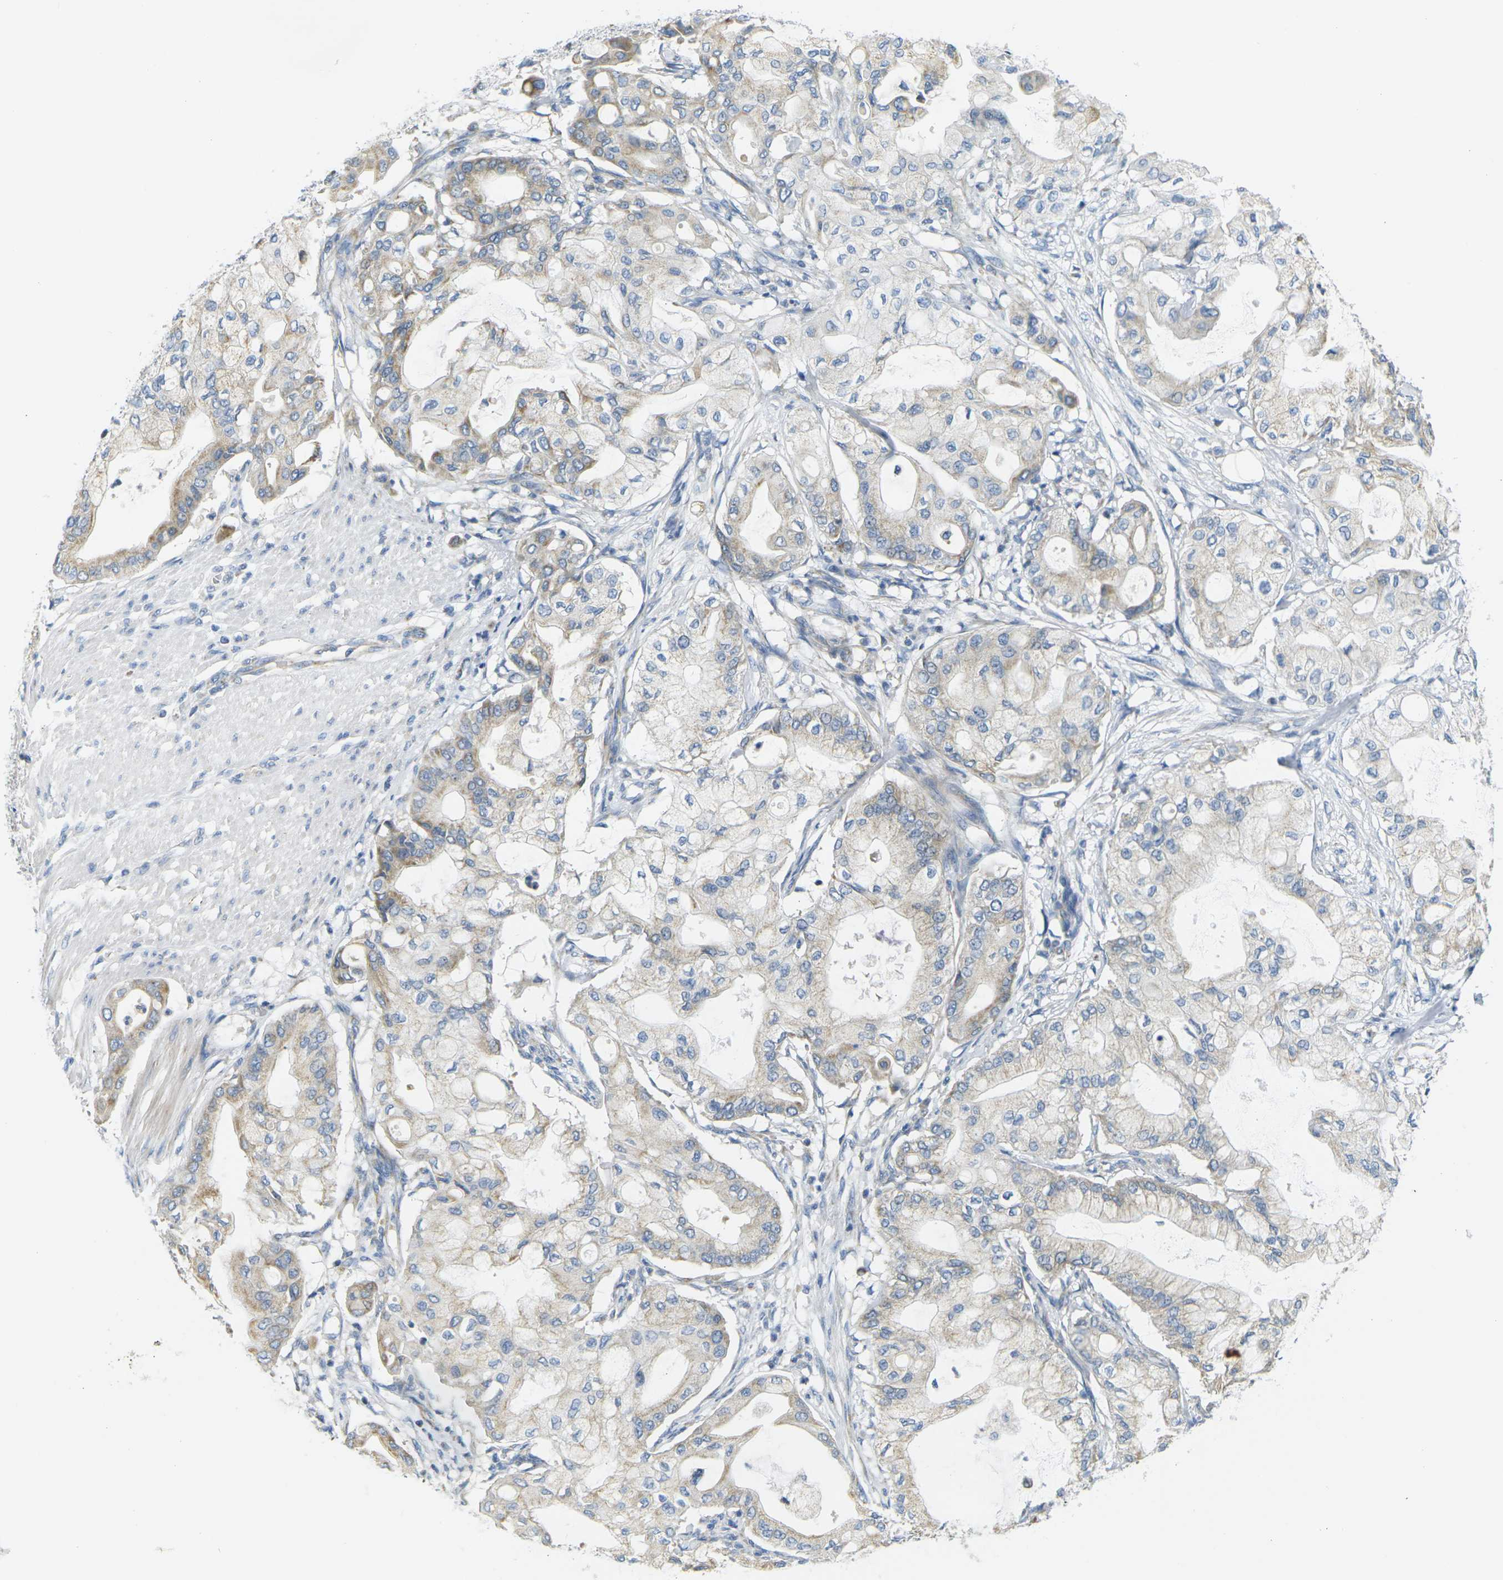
{"staining": {"intensity": "weak", "quantity": "25%-75%", "location": "cytoplasmic/membranous"}, "tissue": "pancreatic cancer", "cell_type": "Tumor cells", "image_type": "cancer", "snomed": [{"axis": "morphology", "description": "Adenocarcinoma, NOS"}, {"axis": "morphology", "description": "Adenocarcinoma, metastatic, NOS"}, {"axis": "topography", "description": "Lymph node"}, {"axis": "topography", "description": "Pancreas"}, {"axis": "topography", "description": "Duodenum"}], "caption": "This photomicrograph displays pancreatic cancer (metastatic adenocarcinoma) stained with IHC to label a protein in brown. The cytoplasmic/membranous of tumor cells show weak positivity for the protein. Nuclei are counter-stained blue.", "gene": "PARD6B", "patient": {"sex": "female", "age": 64}}